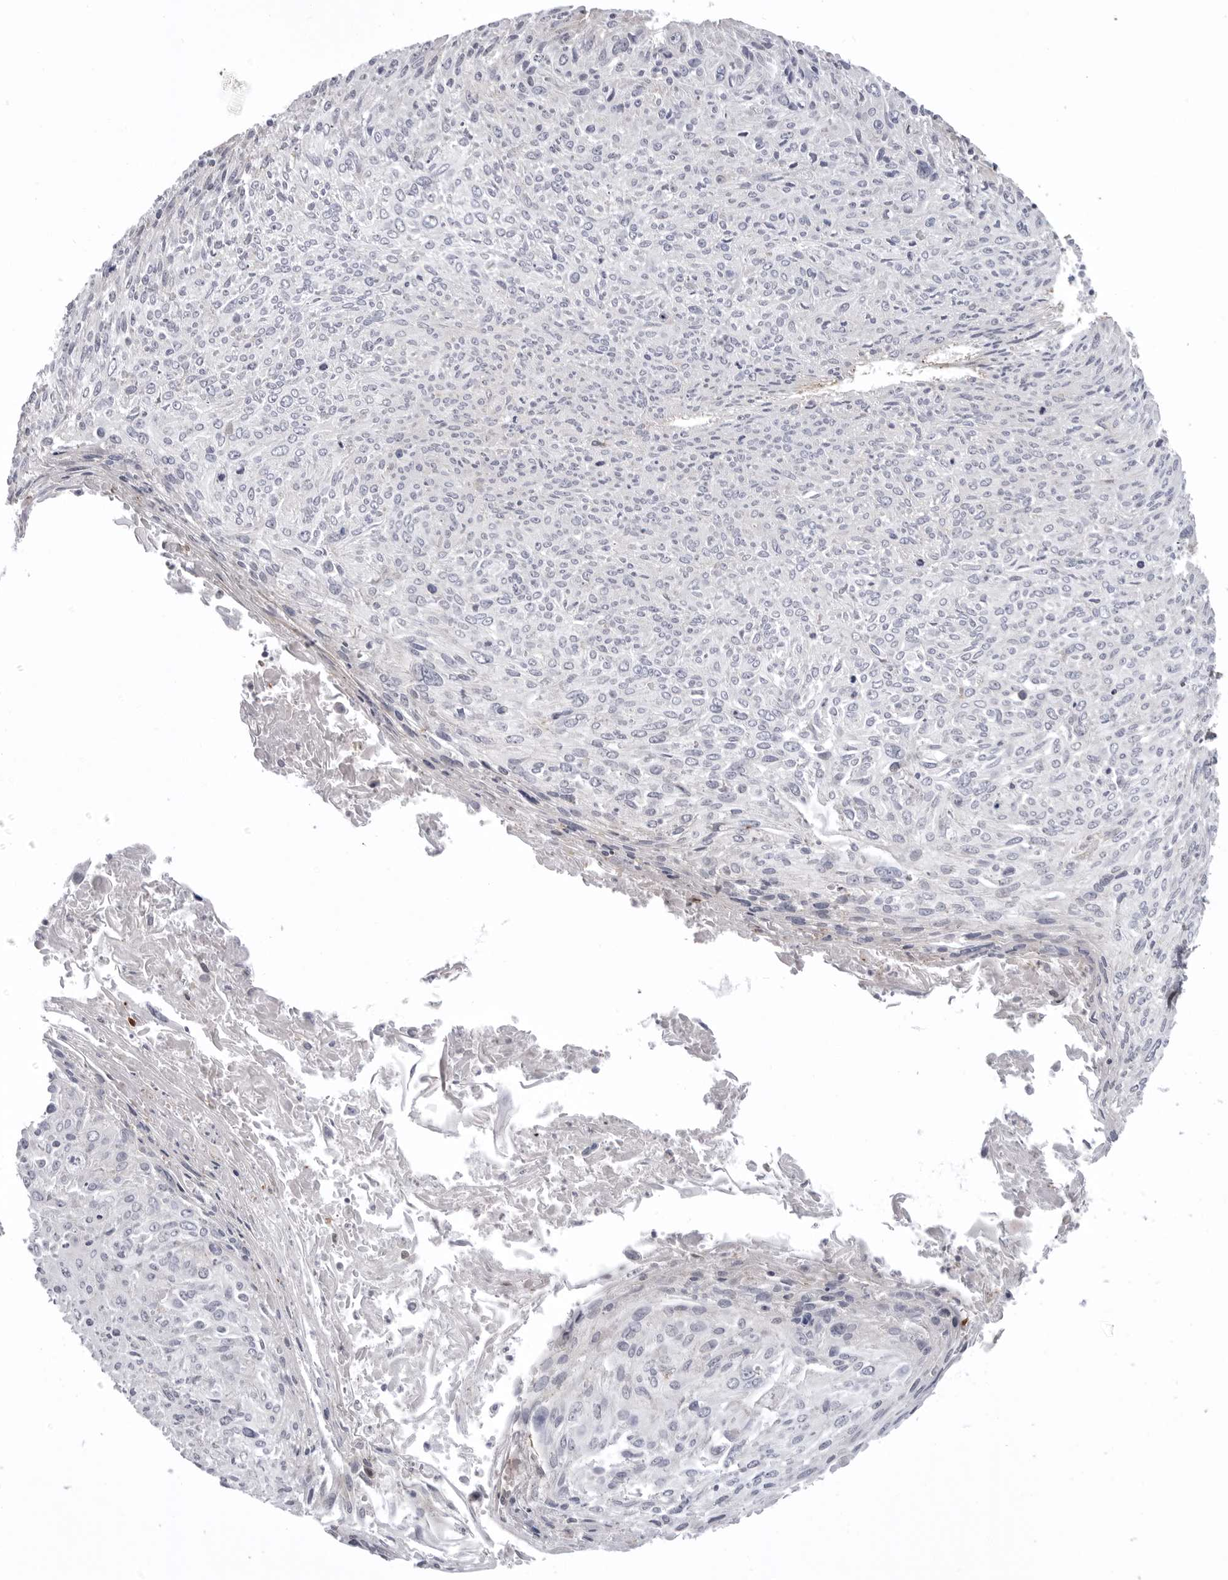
{"staining": {"intensity": "negative", "quantity": "none", "location": "none"}, "tissue": "cervical cancer", "cell_type": "Tumor cells", "image_type": "cancer", "snomed": [{"axis": "morphology", "description": "Squamous cell carcinoma, NOS"}, {"axis": "topography", "description": "Cervix"}], "caption": "Immunohistochemistry of human cervical squamous cell carcinoma shows no positivity in tumor cells.", "gene": "SCP2", "patient": {"sex": "female", "age": 51}}